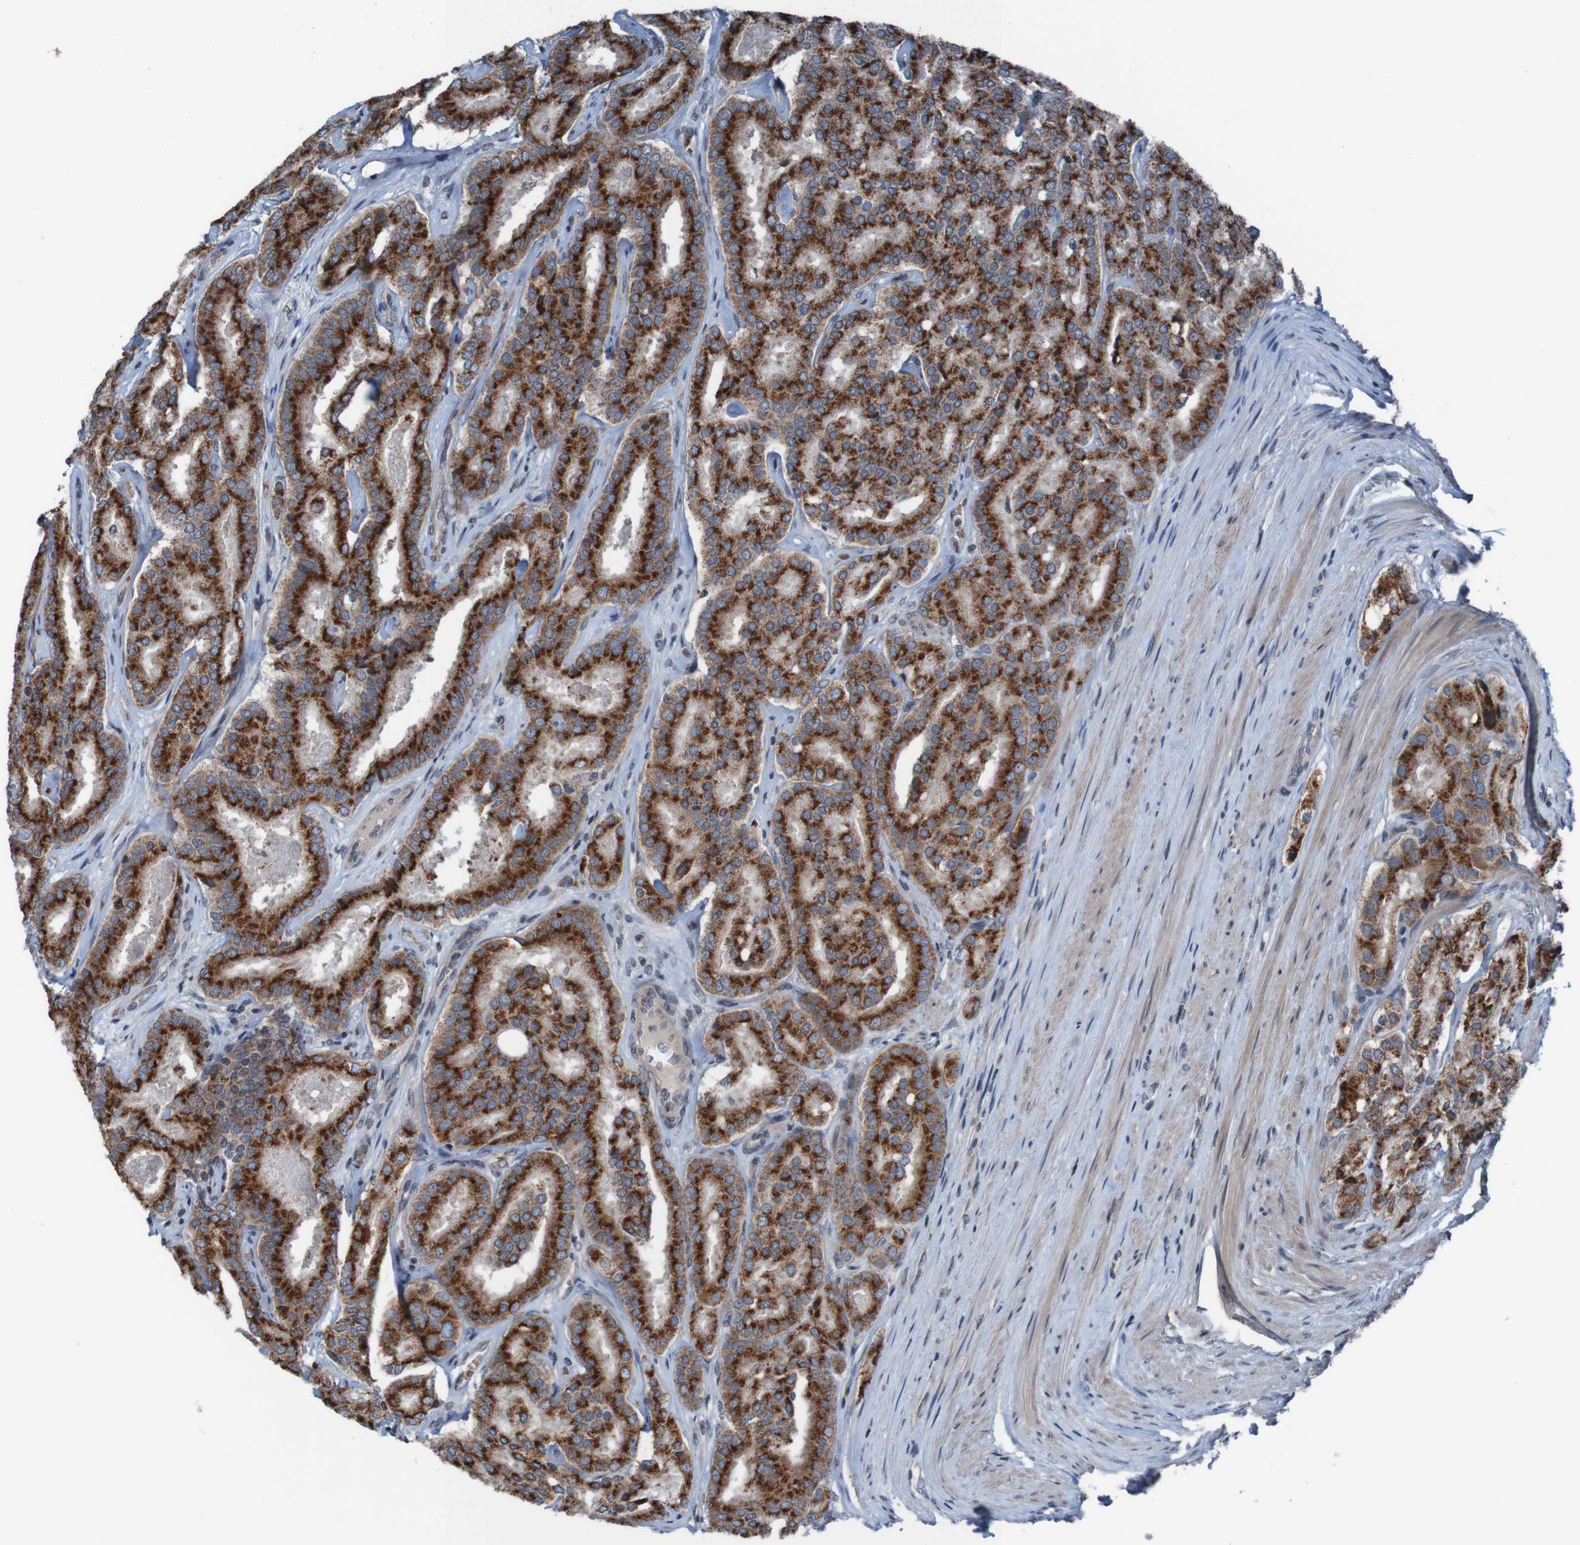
{"staining": {"intensity": "strong", "quantity": ">75%", "location": "cytoplasmic/membranous"}, "tissue": "prostate cancer", "cell_type": "Tumor cells", "image_type": "cancer", "snomed": [{"axis": "morphology", "description": "Adenocarcinoma, High grade"}, {"axis": "topography", "description": "Prostate"}], "caption": "Brown immunohistochemical staining in prostate cancer (adenocarcinoma (high-grade)) reveals strong cytoplasmic/membranous staining in about >75% of tumor cells. Nuclei are stained in blue.", "gene": "UNG", "patient": {"sex": "male", "age": 65}}